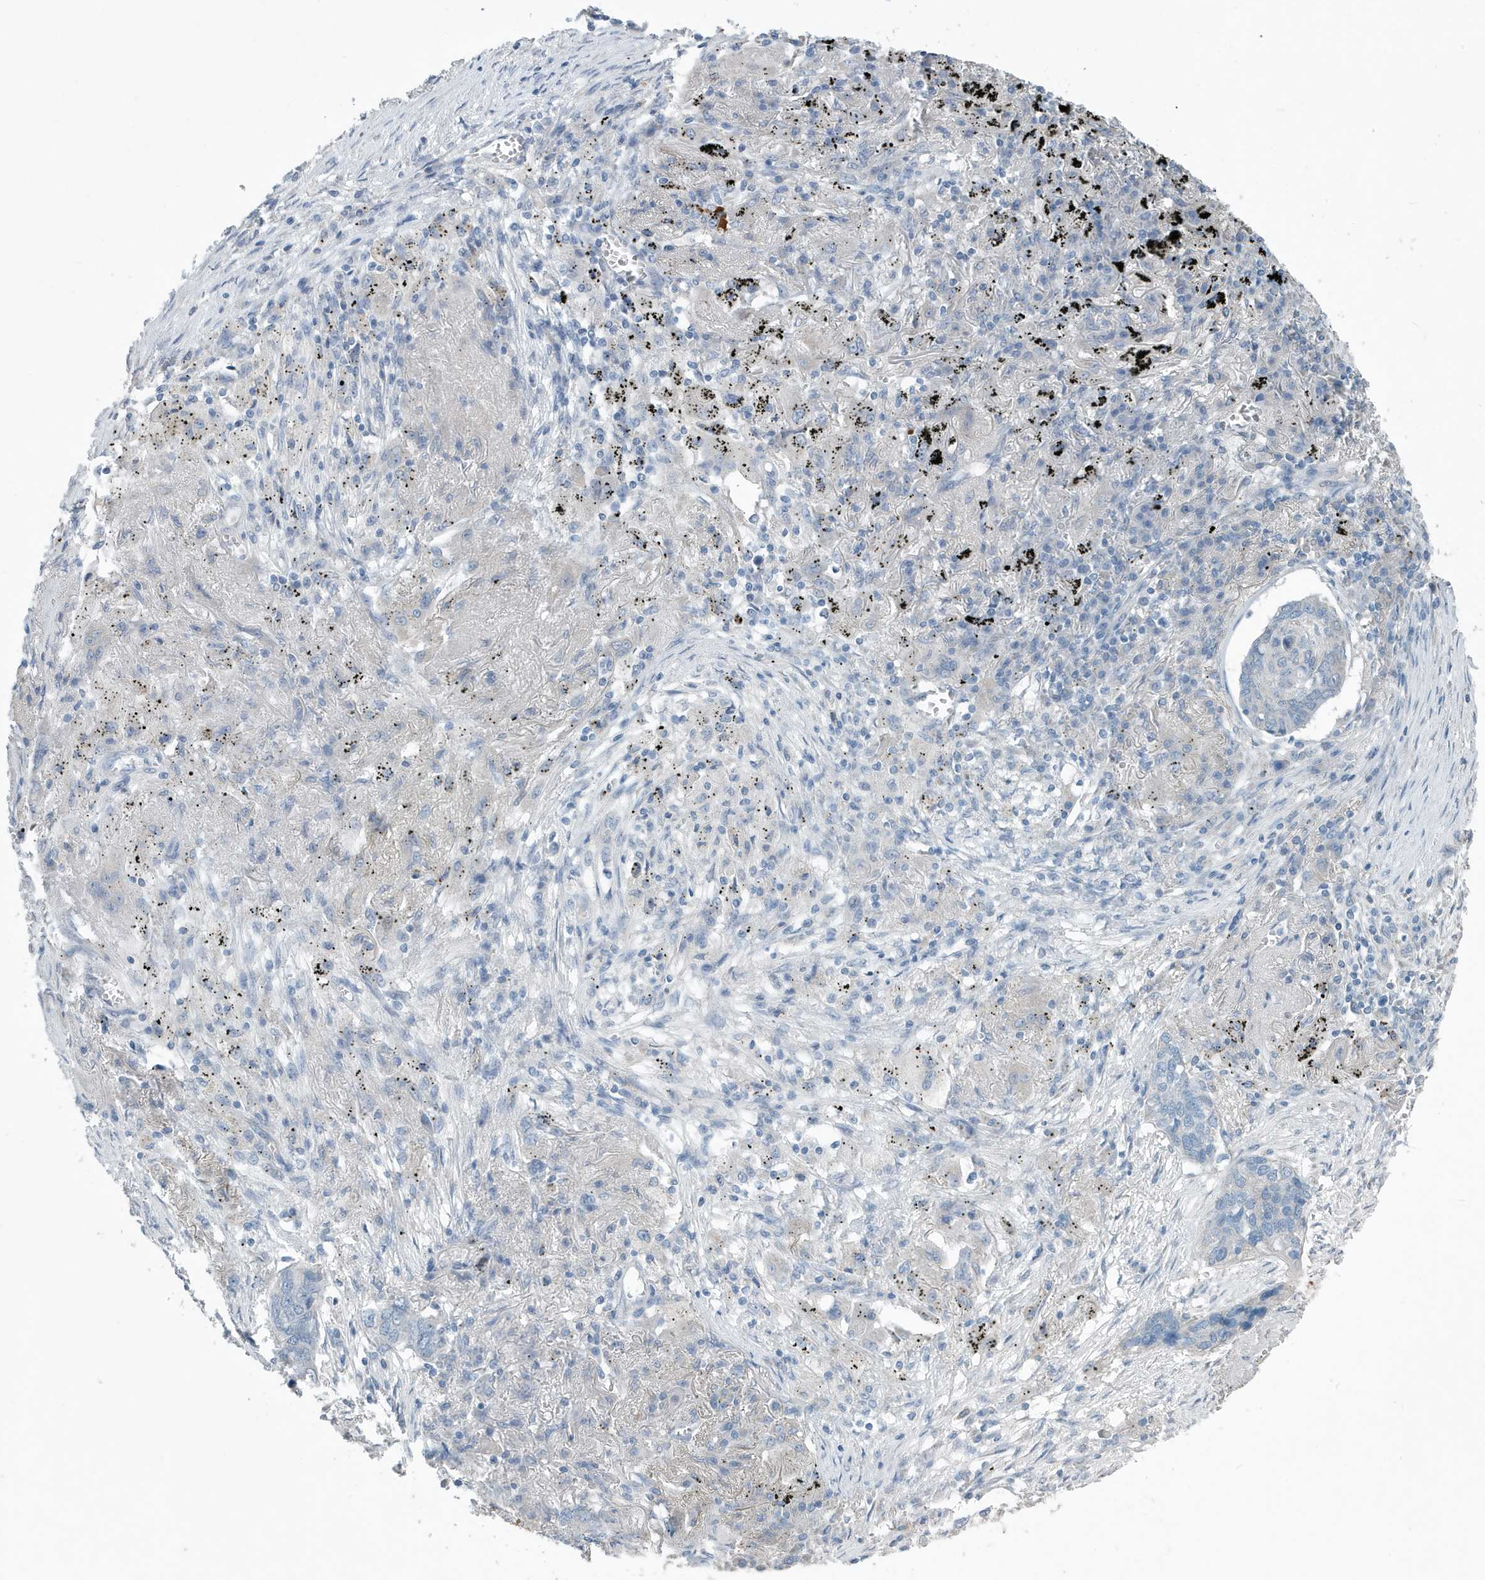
{"staining": {"intensity": "negative", "quantity": "none", "location": "none"}, "tissue": "lung cancer", "cell_type": "Tumor cells", "image_type": "cancer", "snomed": [{"axis": "morphology", "description": "Squamous cell carcinoma, NOS"}, {"axis": "topography", "description": "Lung"}], "caption": "This is a image of immunohistochemistry (IHC) staining of lung cancer, which shows no positivity in tumor cells.", "gene": "UGT2B4", "patient": {"sex": "female", "age": 63}}